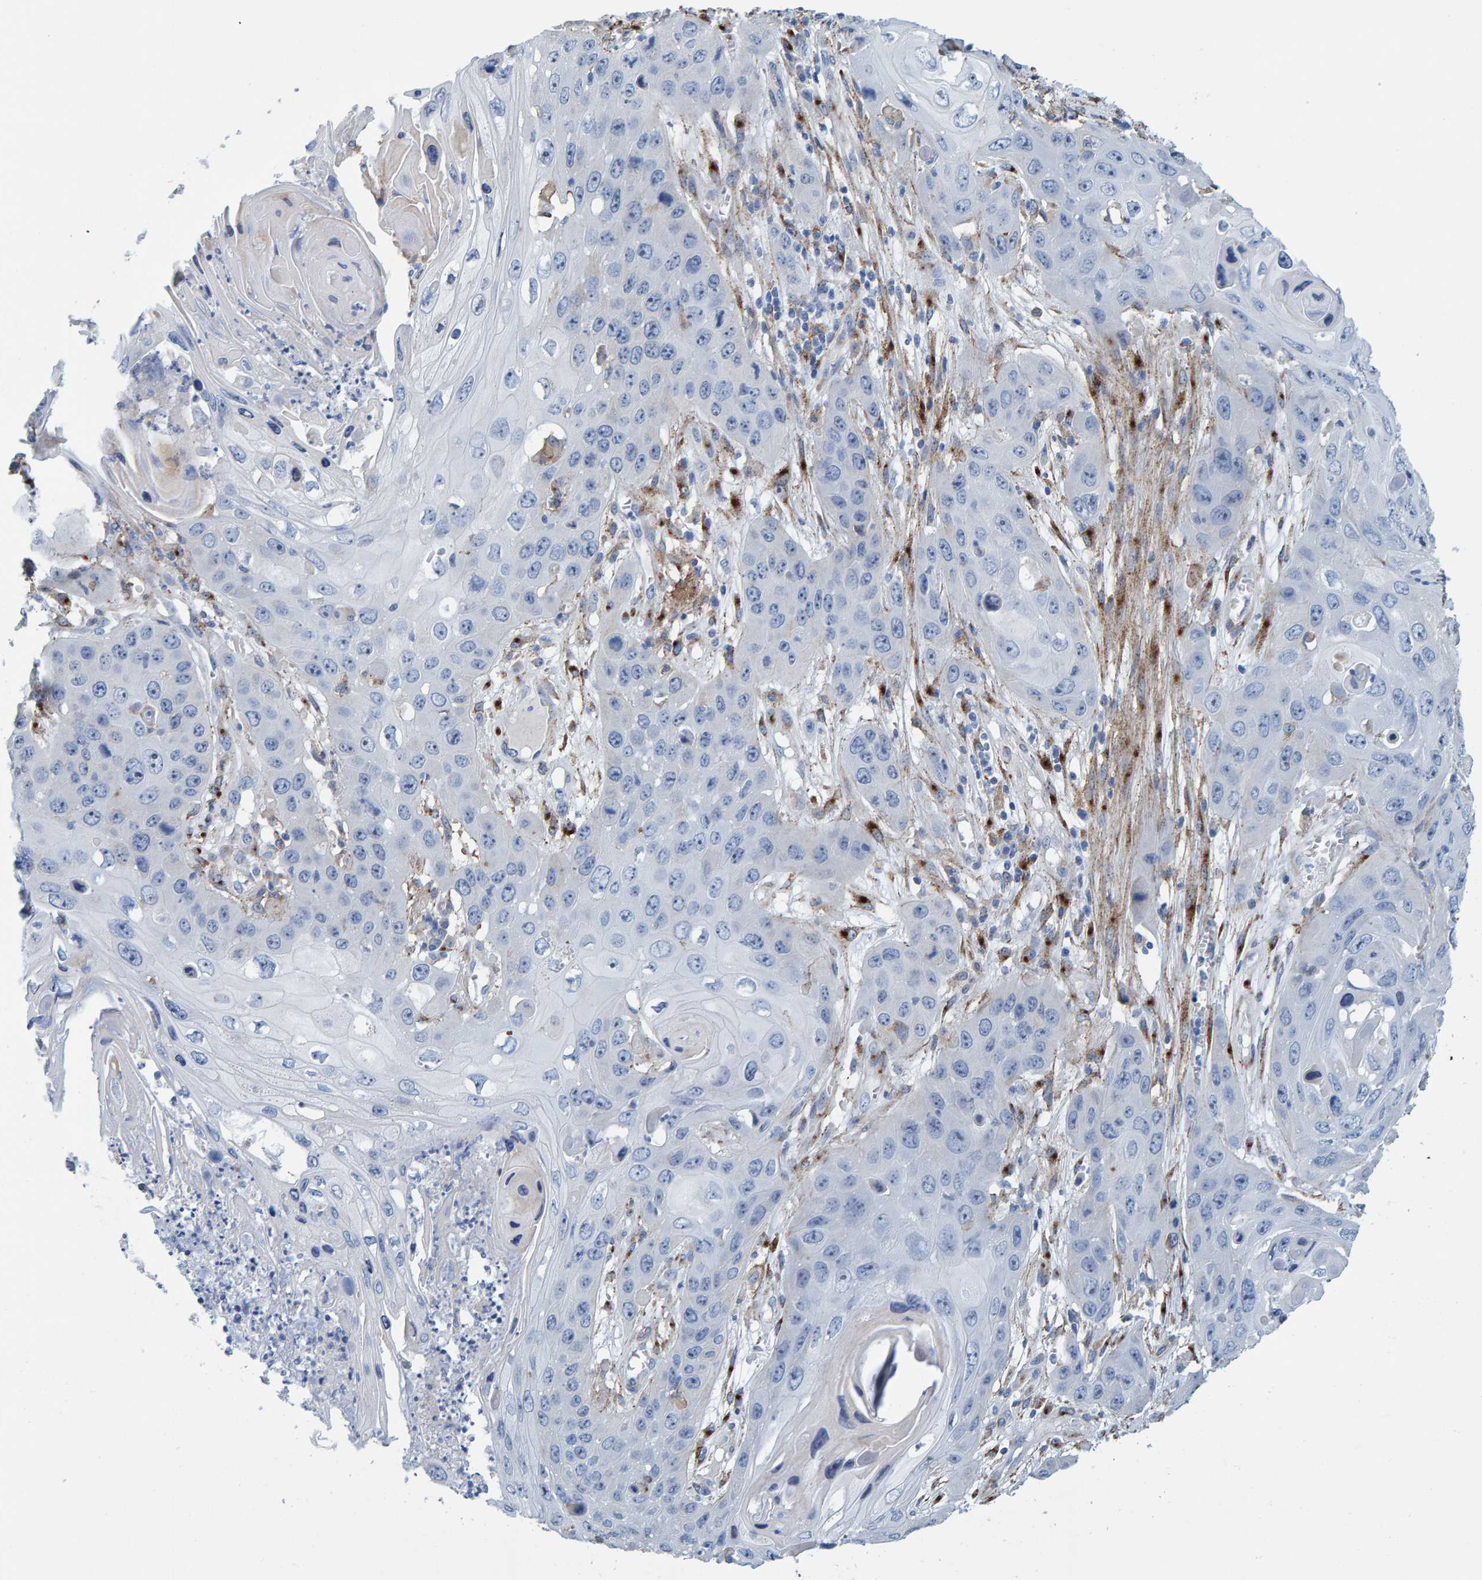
{"staining": {"intensity": "negative", "quantity": "none", "location": "none"}, "tissue": "skin cancer", "cell_type": "Tumor cells", "image_type": "cancer", "snomed": [{"axis": "morphology", "description": "Squamous cell carcinoma, NOS"}, {"axis": "topography", "description": "Skin"}], "caption": "High magnification brightfield microscopy of skin cancer (squamous cell carcinoma) stained with DAB (brown) and counterstained with hematoxylin (blue): tumor cells show no significant positivity.", "gene": "LRP1", "patient": {"sex": "male", "age": 55}}